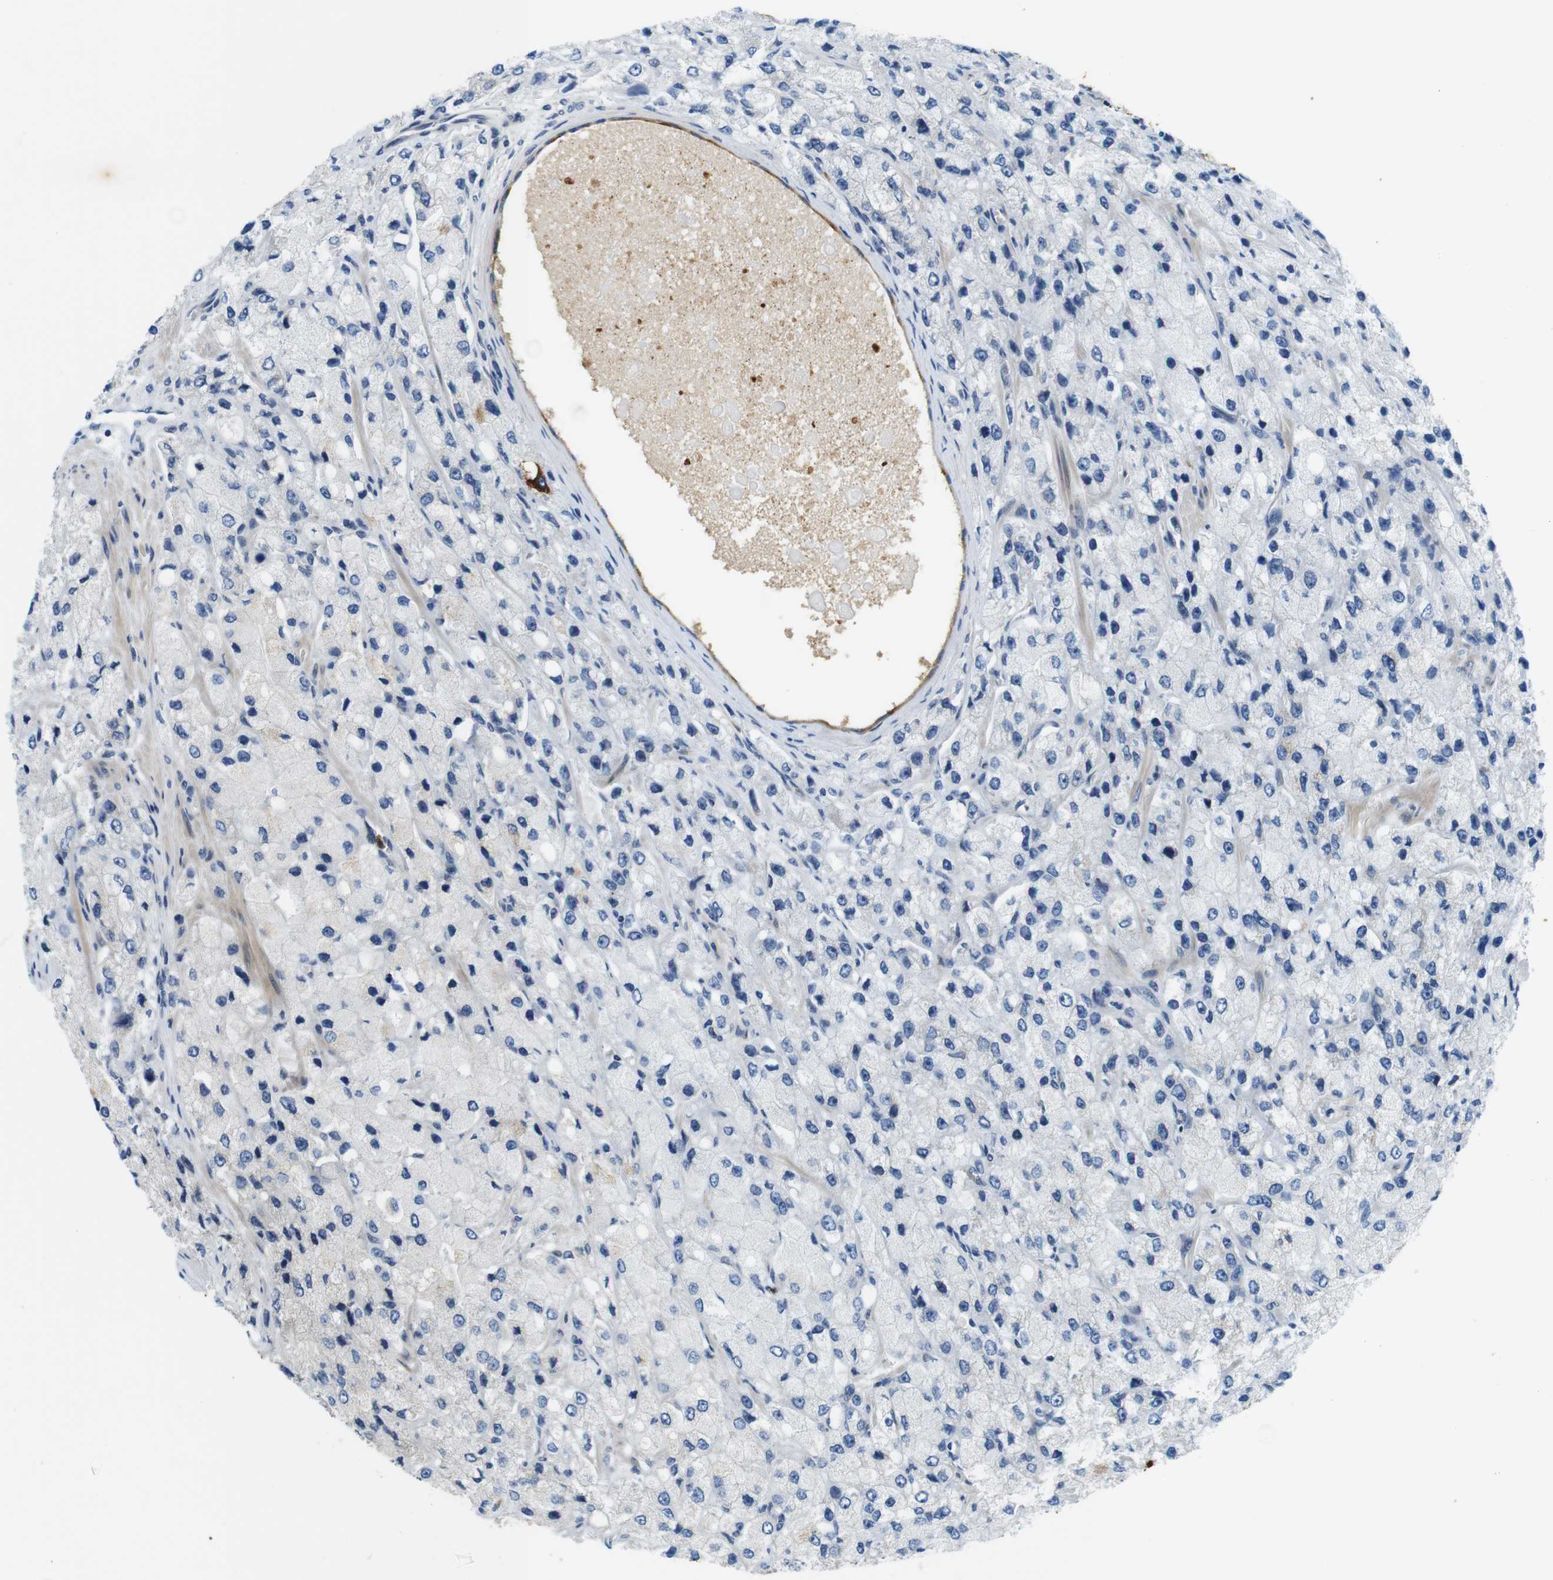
{"staining": {"intensity": "moderate", "quantity": "<25%", "location": "cytoplasmic/membranous"}, "tissue": "prostate cancer", "cell_type": "Tumor cells", "image_type": "cancer", "snomed": [{"axis": "morphology", "description": "Adenocarcinoma, High grade"}, {"axis": "topography", "description": "Prostate"}], "caption": "This is an image of IHC staining of prostate adenocarcinoma (high-grade), which shows moderate positivity in the cytoplasmic/membranous of tumor cells.", "gene": "ZDHHC3", "patient": {"sex": "male", "age": 58}}